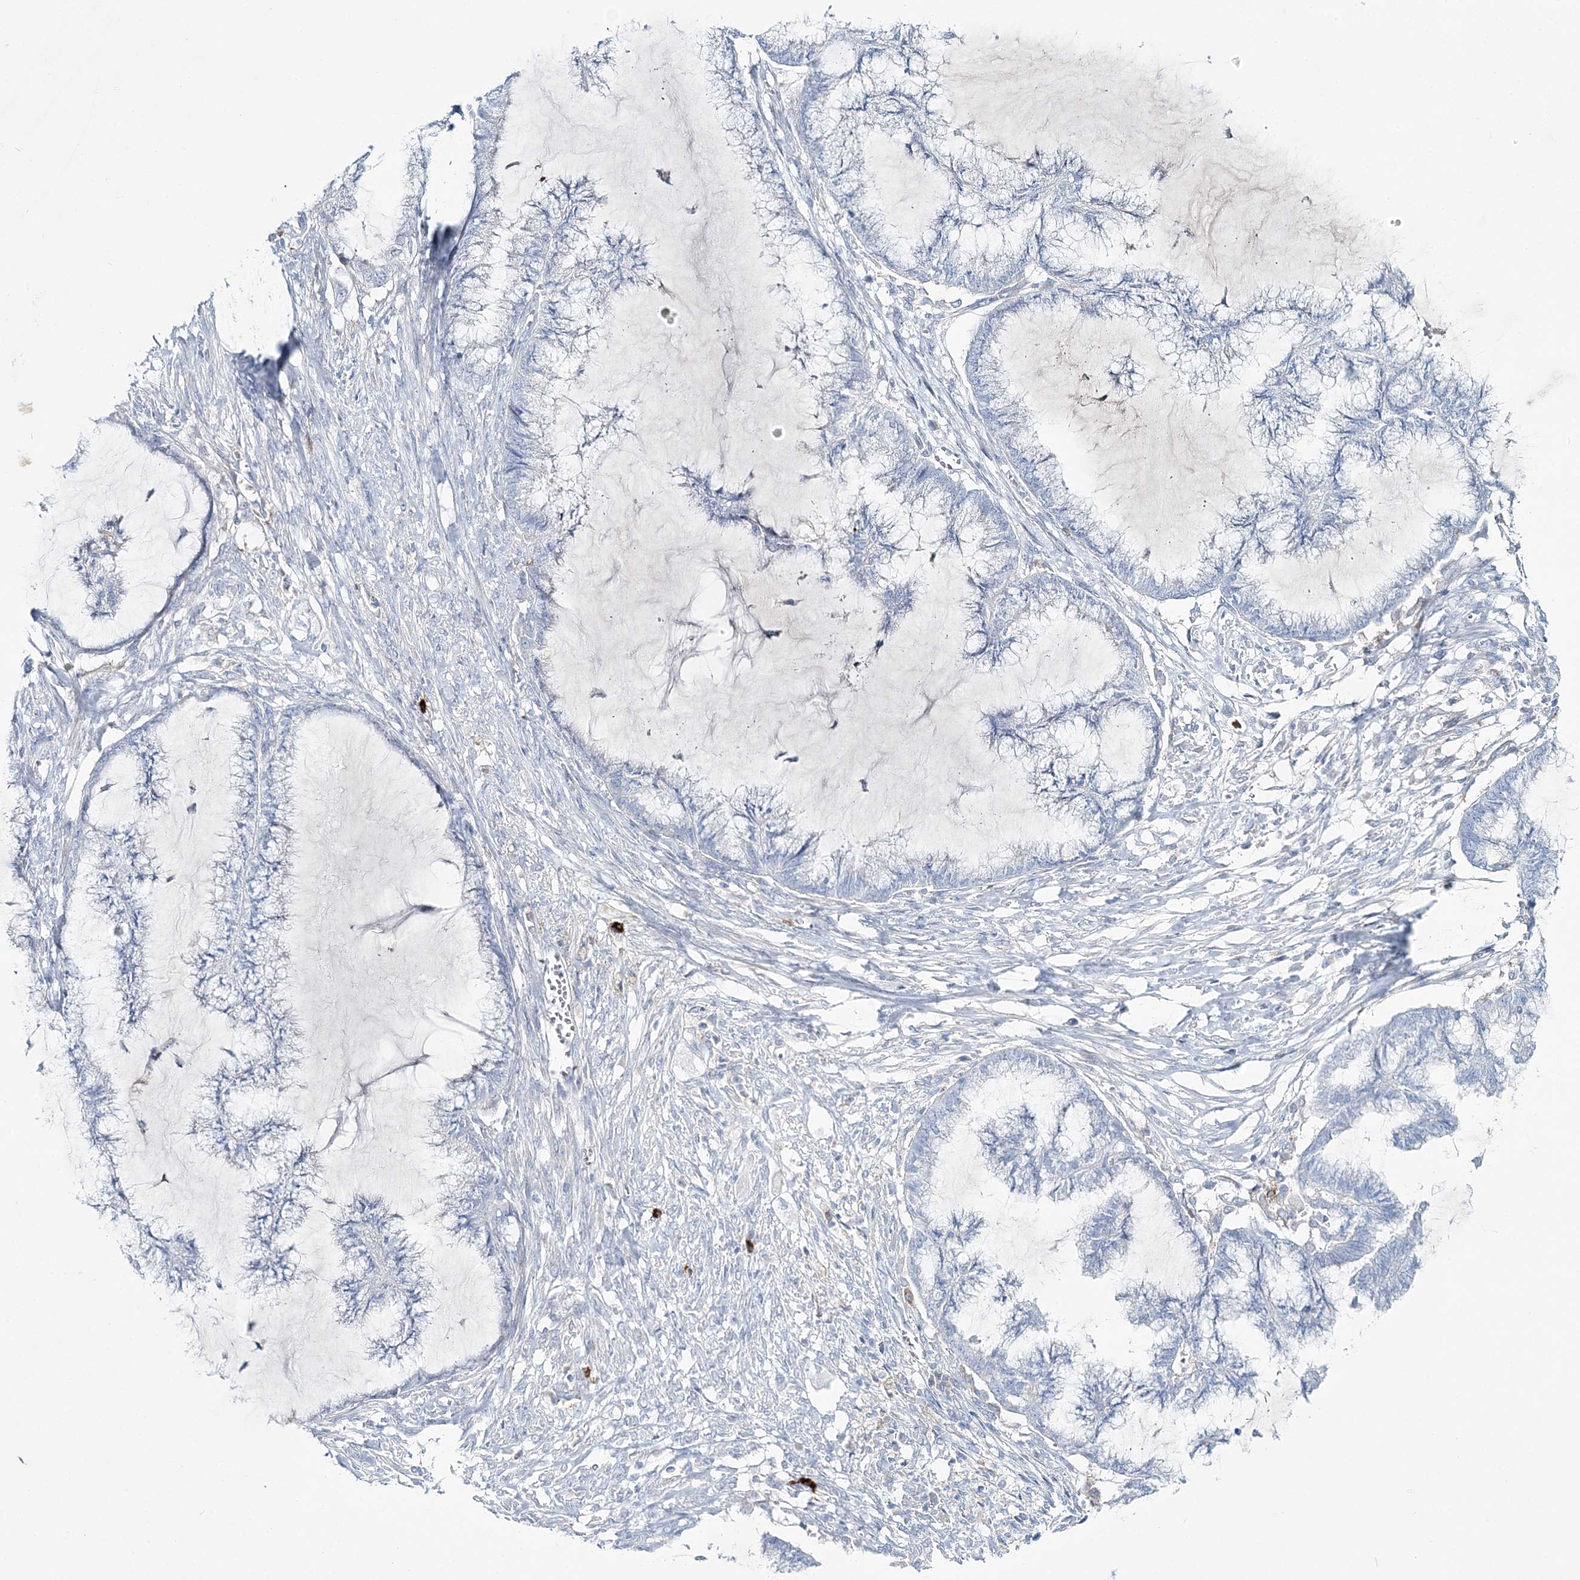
{"staining": {"intensity": "negative", "quantity": "none", "location": "none"}, "tissue": "endometrial cancer", "cell_type": "Tumor cells", "image_type": "cancer", "snomed": [{"axis": "morphology", "description": "Adenocarcinoma, NOS"}, {"axis": "topography", "description": "Endometrium"}], "caption": "Human adenocarcinoma (endometrial) stained for a protein using IHC reveals no expression in tumor cells.", "gene": "WDSUB1", "patient": {"sex": "female", "age": 86}}